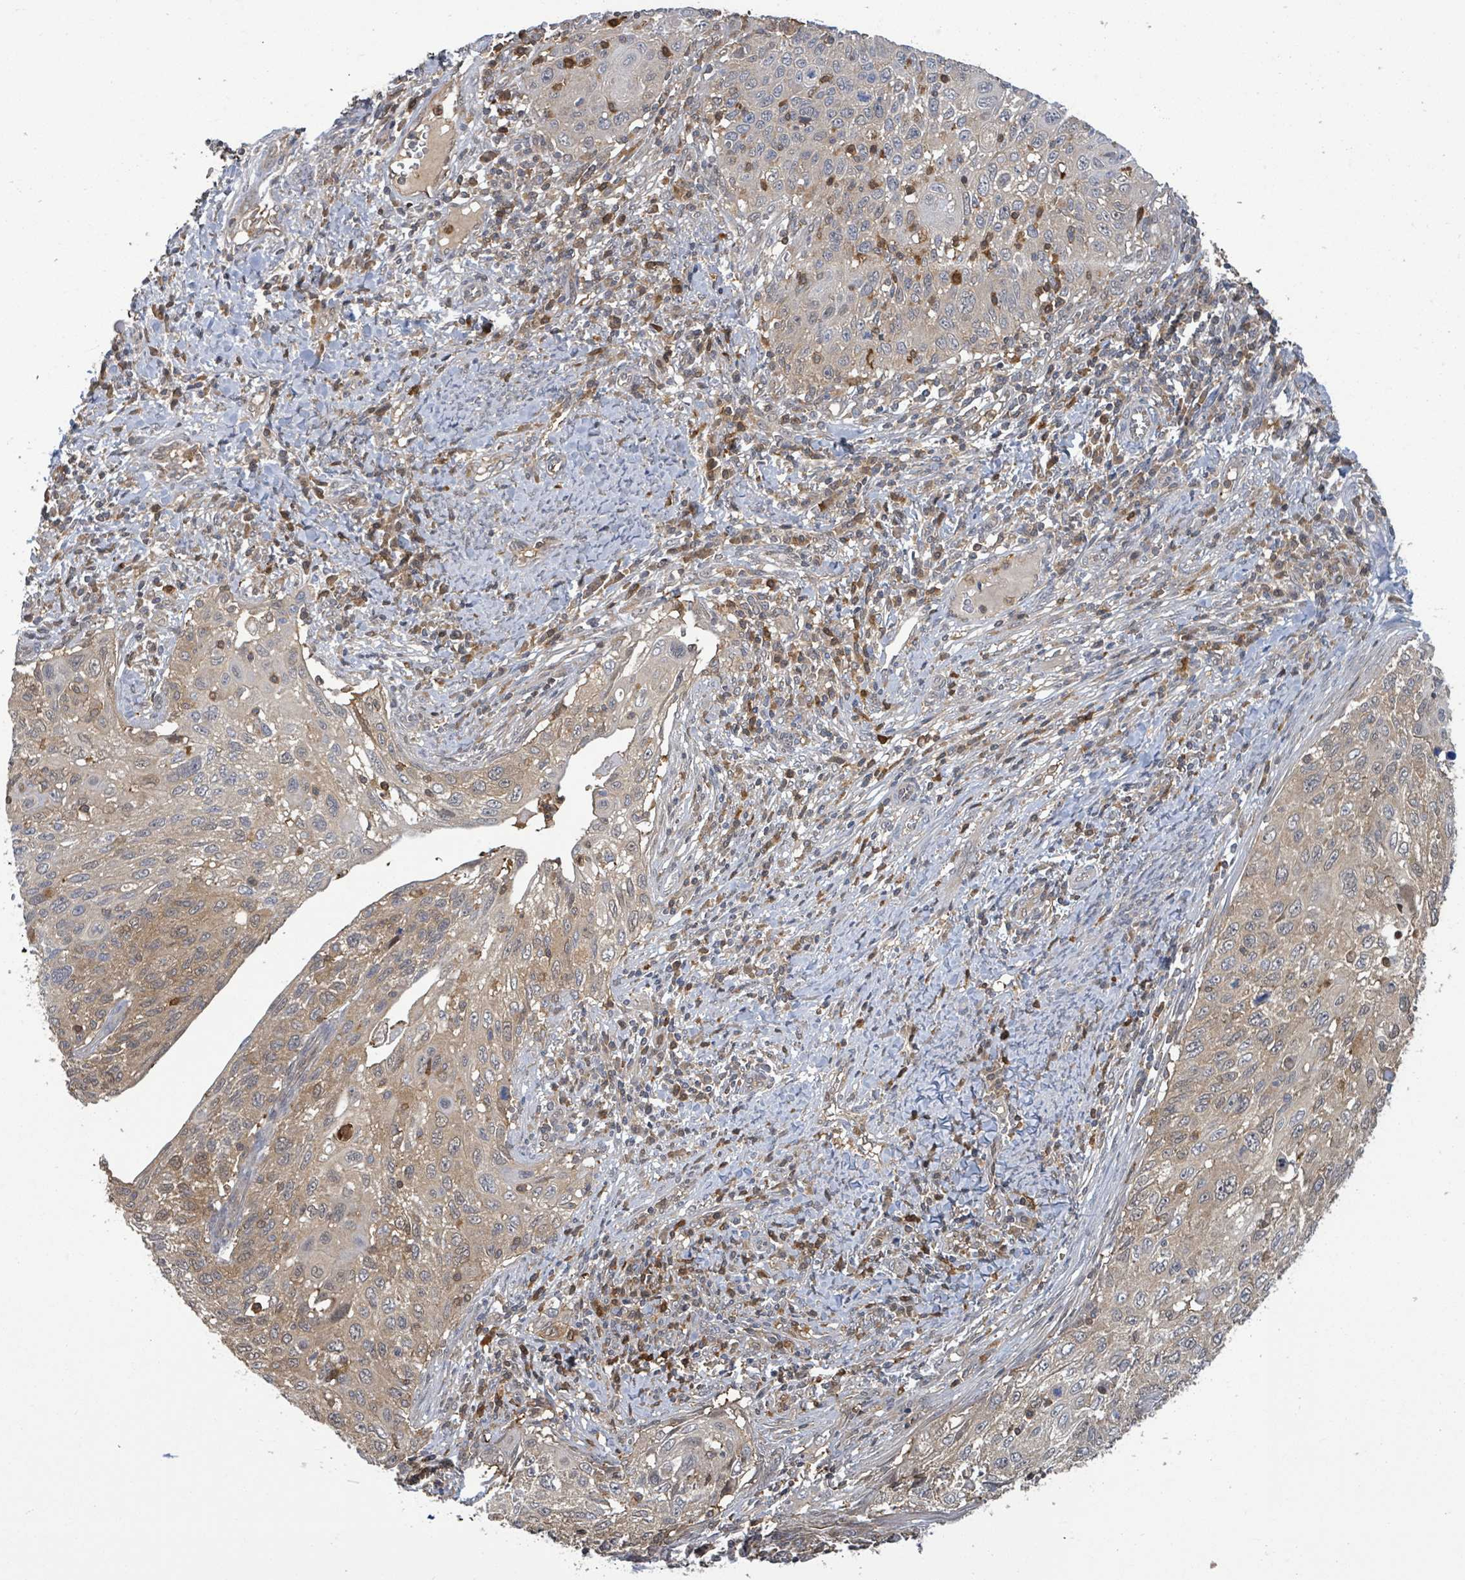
{"staining": {"intensity": "weak", "quantity": "25%-75%", "location": "cytoplasmic/membranous"}, "tissue": "cervical cancer", "cell_type": "Tumor cells", "image_type": "cancer", "snomed": [{"axis": "morphology", "description": "Squamous cell carcinoma, NOS"}, {"axis": "topography", "description": "Cervix"}], "caption": "Immunohistochemical staining of human cervical cancer reveals low levels of weak cytoplasmic/membranous protein expression in approximately 25%-75% of tumor cells.", "gene": "PGAM1", "patient": {"sex": "female", "age": 70}}